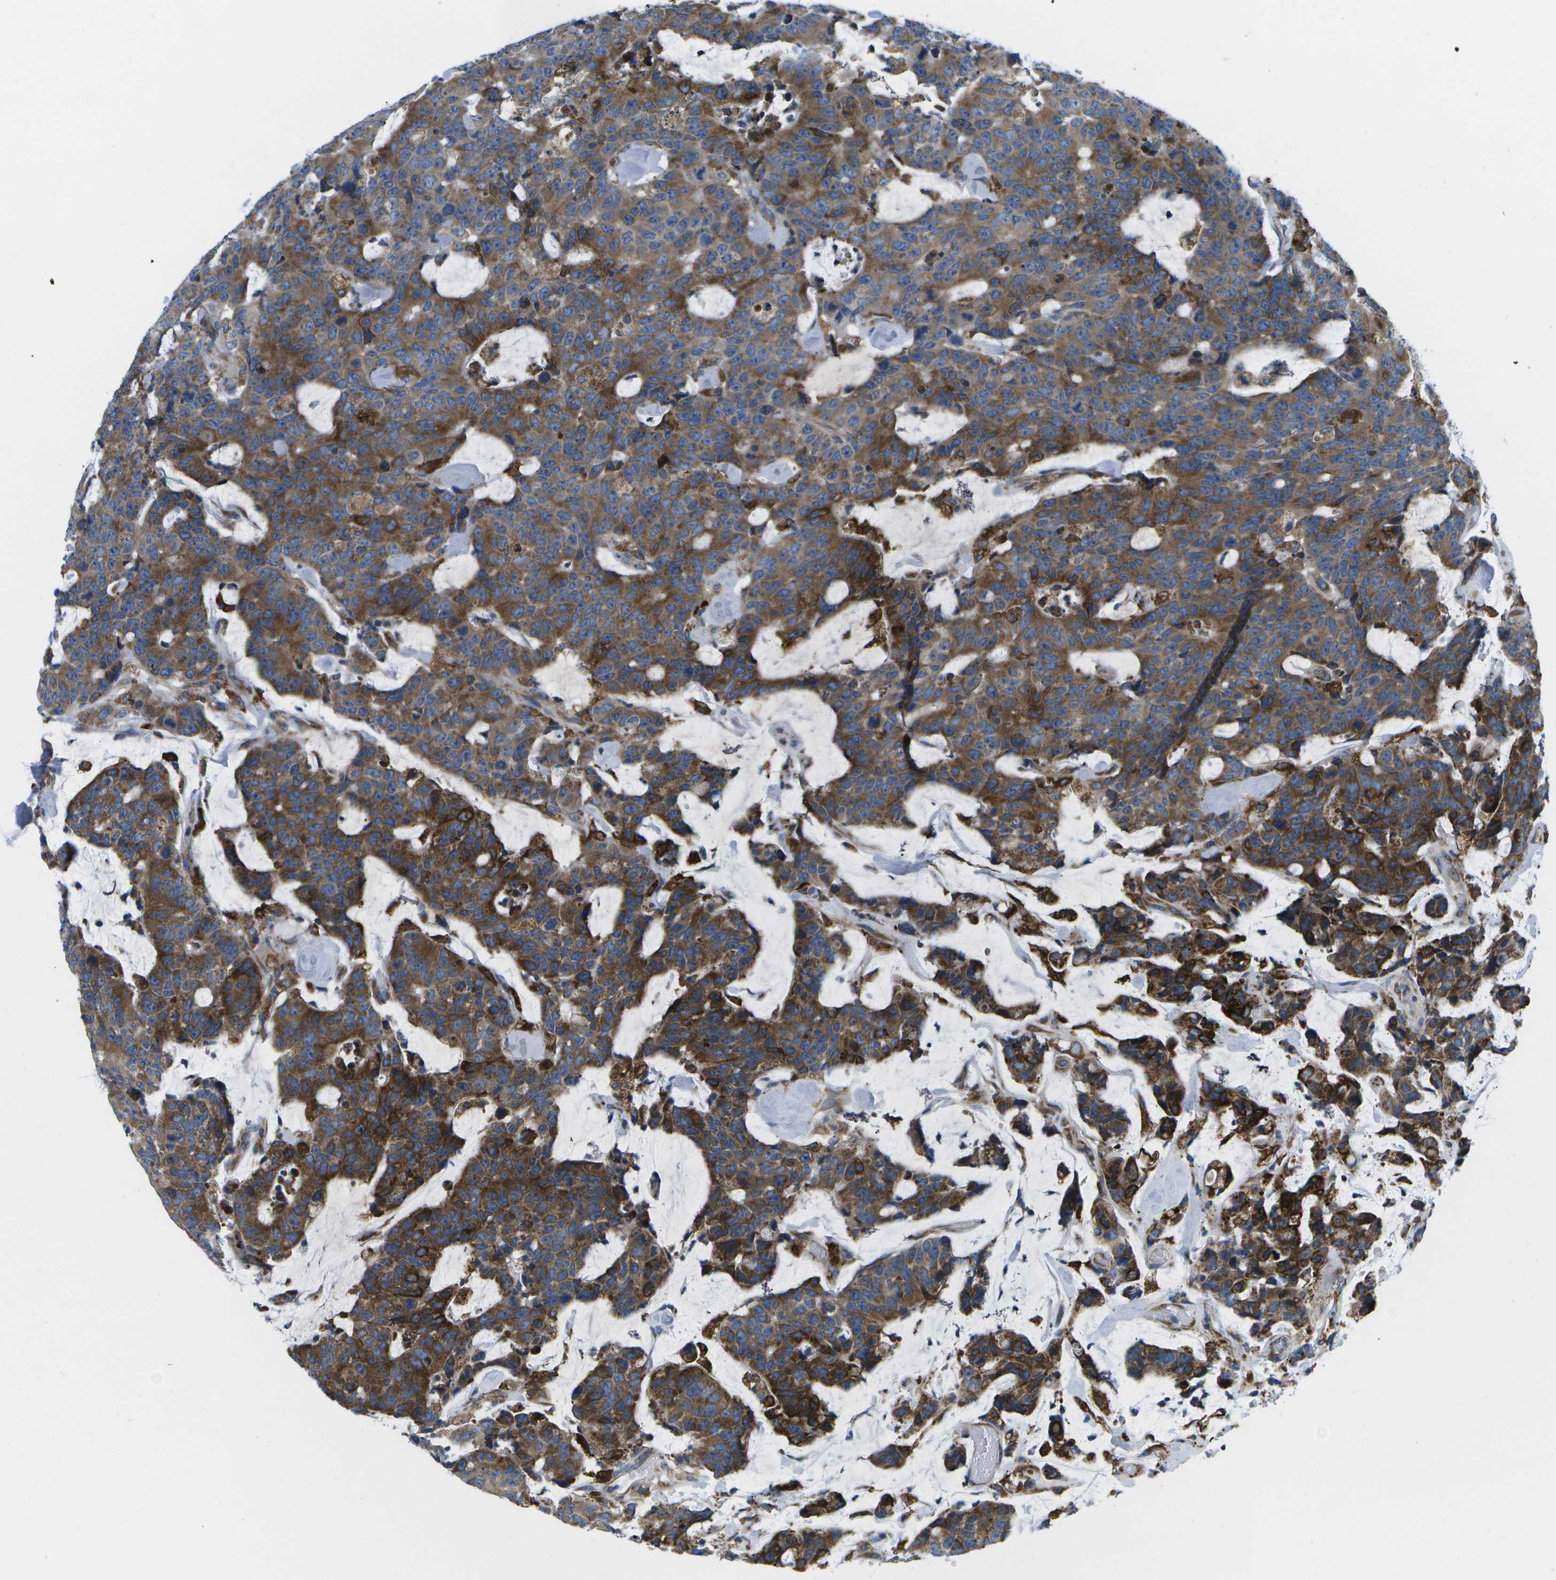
{"staining": {"intensity": "strong", "quantity": ">75%", "location": "cytoplasmic/membranous"}, "tissue": "colorectal cancer", "cell_type": "Tumor cells", "image_type": "cancer", "snomed": [{"axis": "morphology", "description": "Adenocarcinoma, NOS"}, {"axis": "topography", "description": "Colon"}], "caption": "Immunohistochemistry histopathology image of neoplastic tissue: human colorectal cancer stained using immunohistochemistry demonstrates high levels of strong protein expression localized specifically in the cytoplasmic/membranous of tumor cells, appearing as a cytoplasmic/membranous brown color.", "gene": "GDF5", "patient": {"sex": "female", "age": 86}}